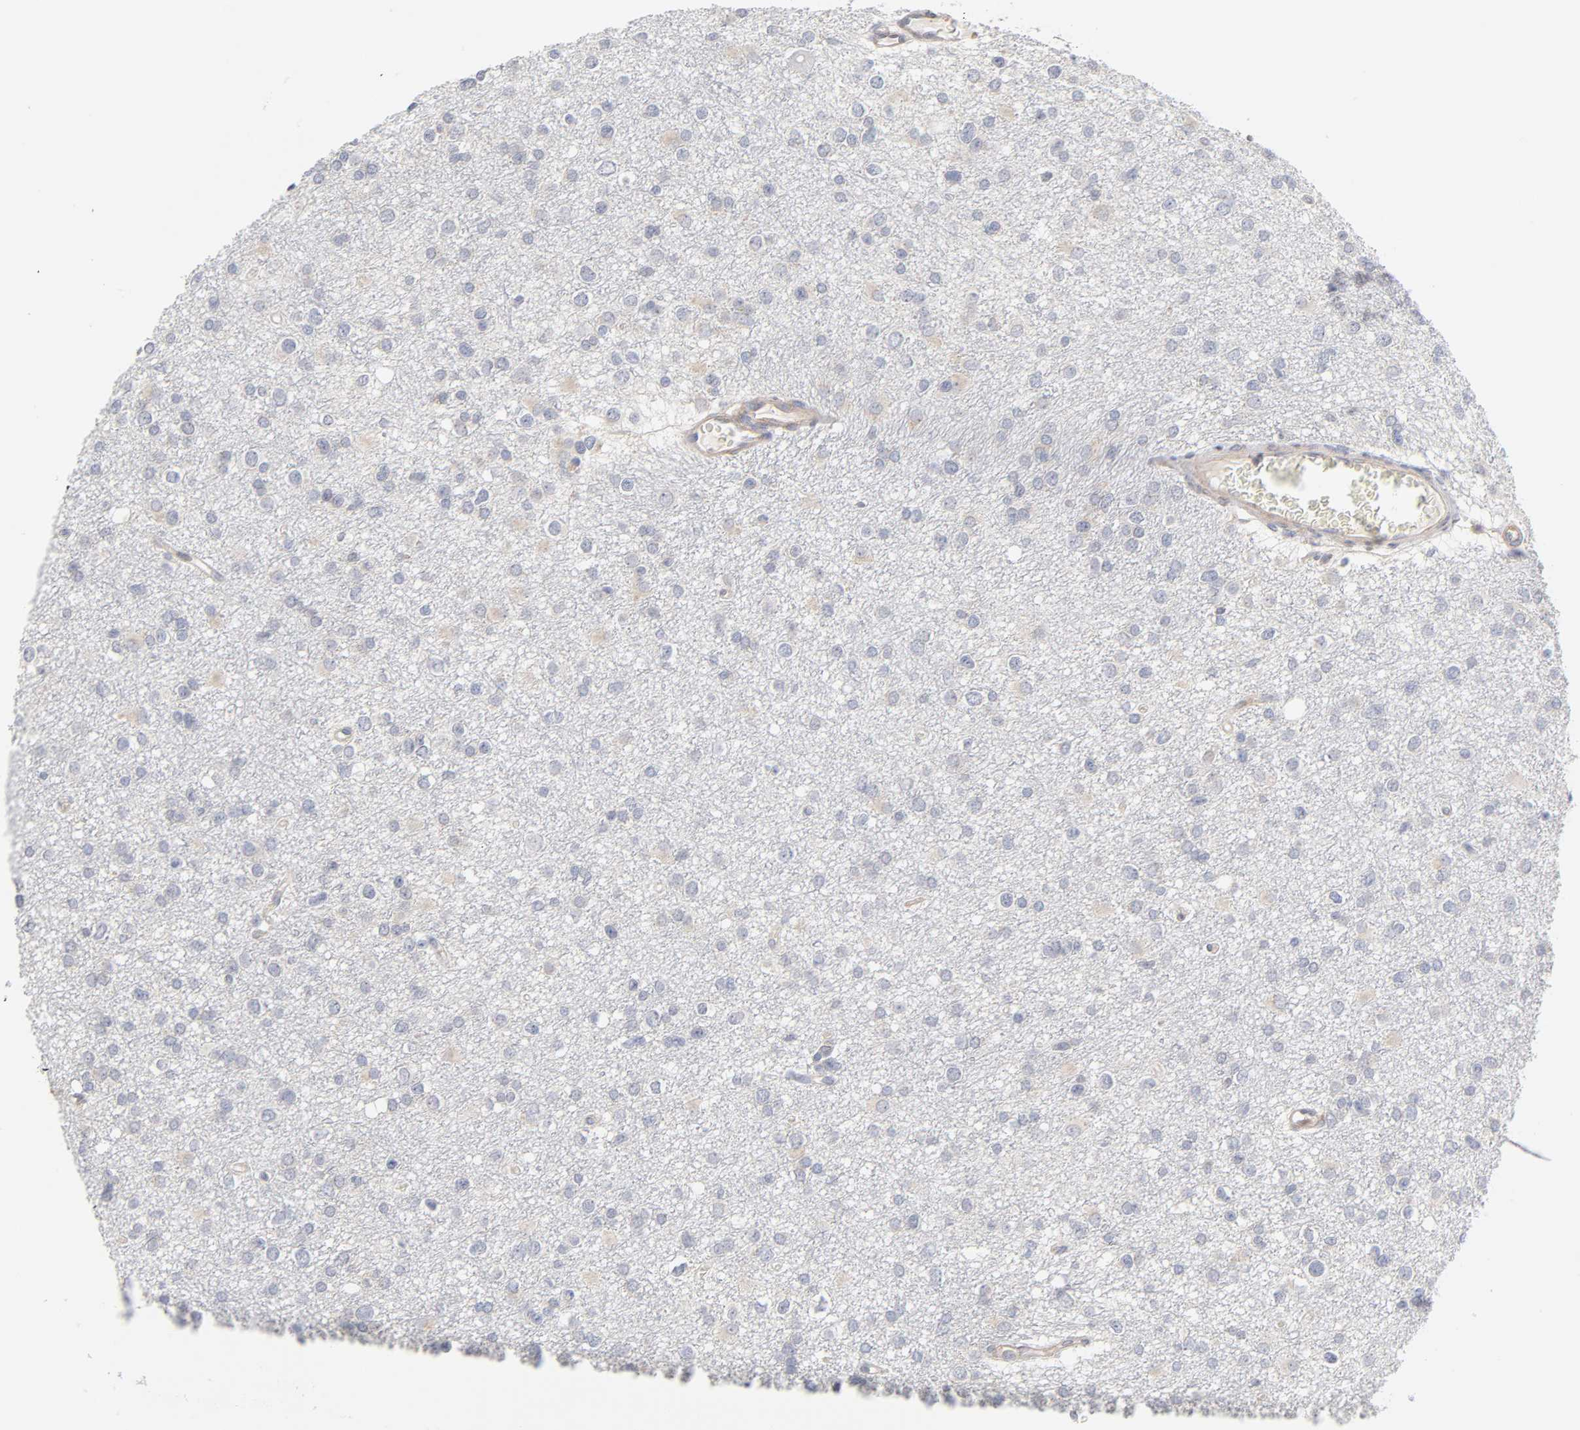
{"staining": {"intensity": "negative", "quantity": "none", "location": "none"}, "tissue": "glioma", "cell_type": "Tumor cells", "image_type": "cancer", "snomed": [{"axis": "morphology", "description": "Glioma, malignant, Low grade"}, {"axis": "topography", "description": "Brain"}], "caption": "Glioma was stained to show a protein in brown. There is no significant expression in tumor cells. (DAB (3,3'-diaminobenzidine) IHC visualized using brightfield microscopy, high magnification).", "gene": "IL4R", "patient": {"sex": "male", "age": 42}}